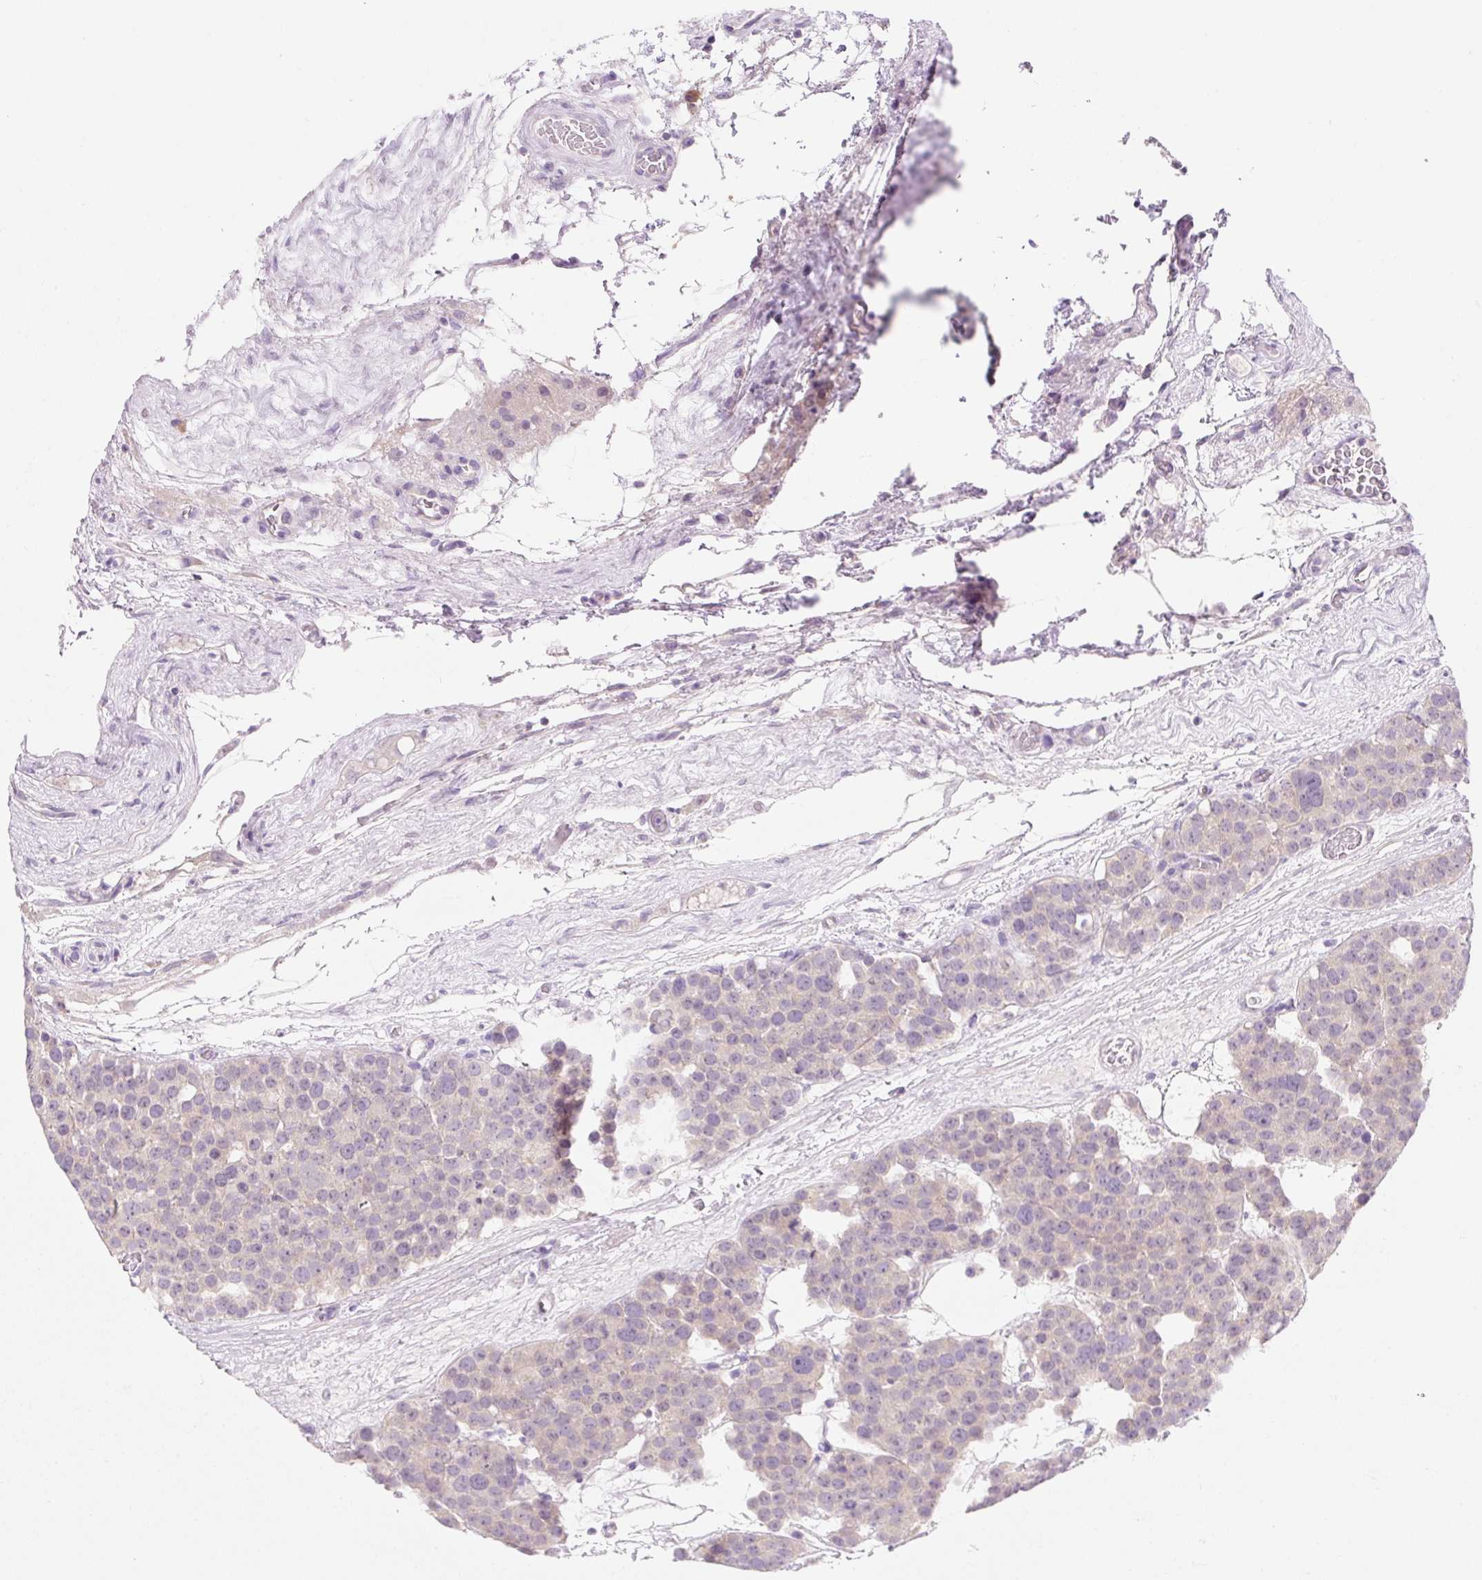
{"staining": {"intensity": "negative", "quantity": "none", "location": "none"}, "tissue": "testis cancer", "cell_type": "Tumor cells", "image_type": "cancer", "snomed": [{"axis": "morphology", "description": "Seminoma, NOS"}, {"axis": "topography", "description": "Testis"}], "caption": "This is an IHC image of testis seminoma. There is no staining in tumor cells.", "gene": "CELF6", "patient": {"sex": "male", "age": 71}}